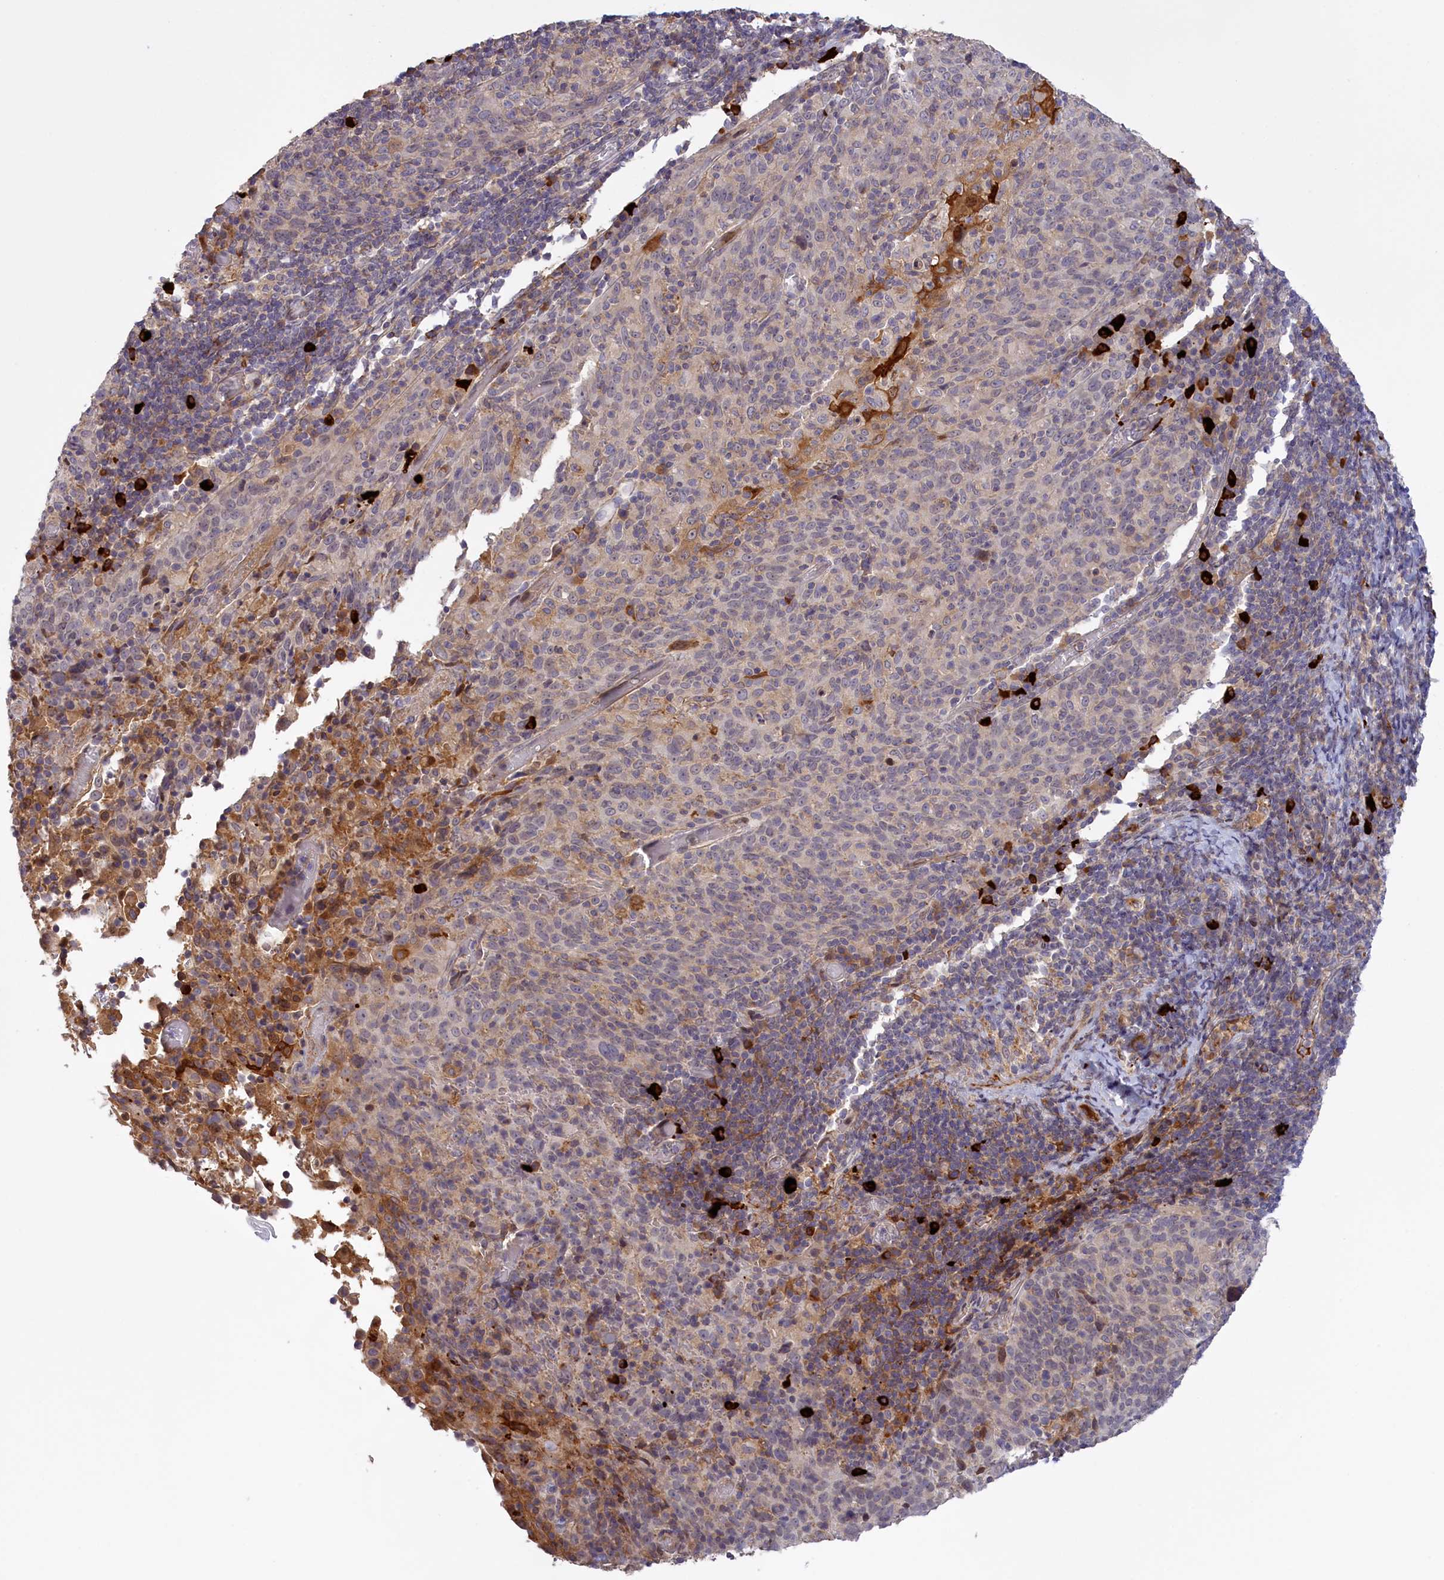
{"staining": {"intensity": "weak", "quantity": "<25%", "location": "cytoplasmic/membranous"}, "tissue": "cervical cancer", "cell_type": "Tumor cells", "image_type": "cancer", "snomed": [{"axis": "morphology", "description": "Squamous cell carcinoma, NOS"}, {"axis": "topography", "description": "Cervix"}], "caption": "Immunohistochemistry of squamous cell carcinoma (cervical) displays no positivity in tumor cells.", "gene": "RRAD", "patient": {"sex": "female", "age": 52}}